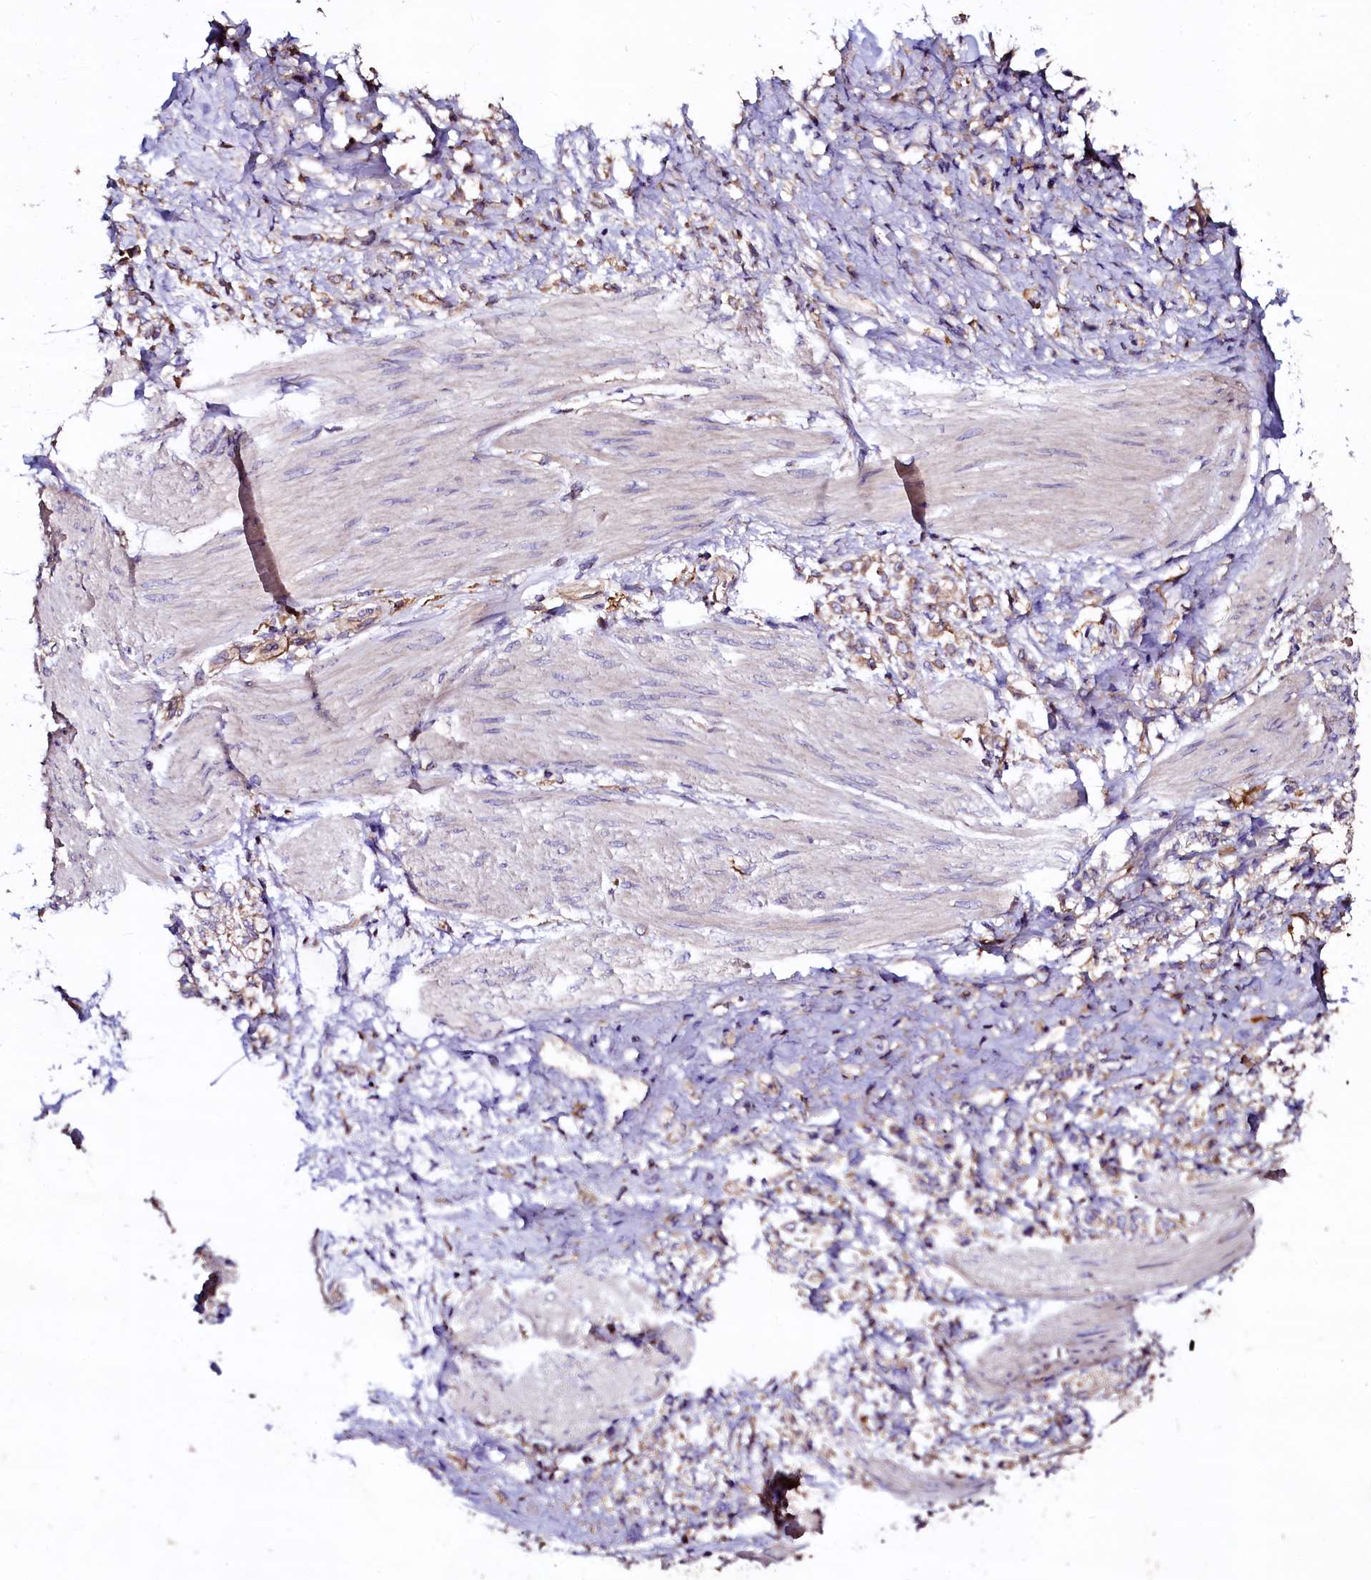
{"staining": {"intensity": "weak", "quantity": ">75%", "location": "cytoplasmic/membranous"}, "tissue": "stomach cancer", "cell_type": "Tumor cells", "image_type": "cancer", "snomed": [{"axis": "morphology", "description": "Adenocarcinoma, NOS"}, {"axis": "topography", "description": "Stomach"}], "caption": "Immunohistochemical staining of human stomach adenocarcinoma reveals low levels of weak cytoplasmic/membranous protein staining in about >75% of tumor cells. (brown staining indicates protein expression, while blue staining denotes nuclei).", "gene": "APPL2", "patient": {"sex": "female", "age": 60}}